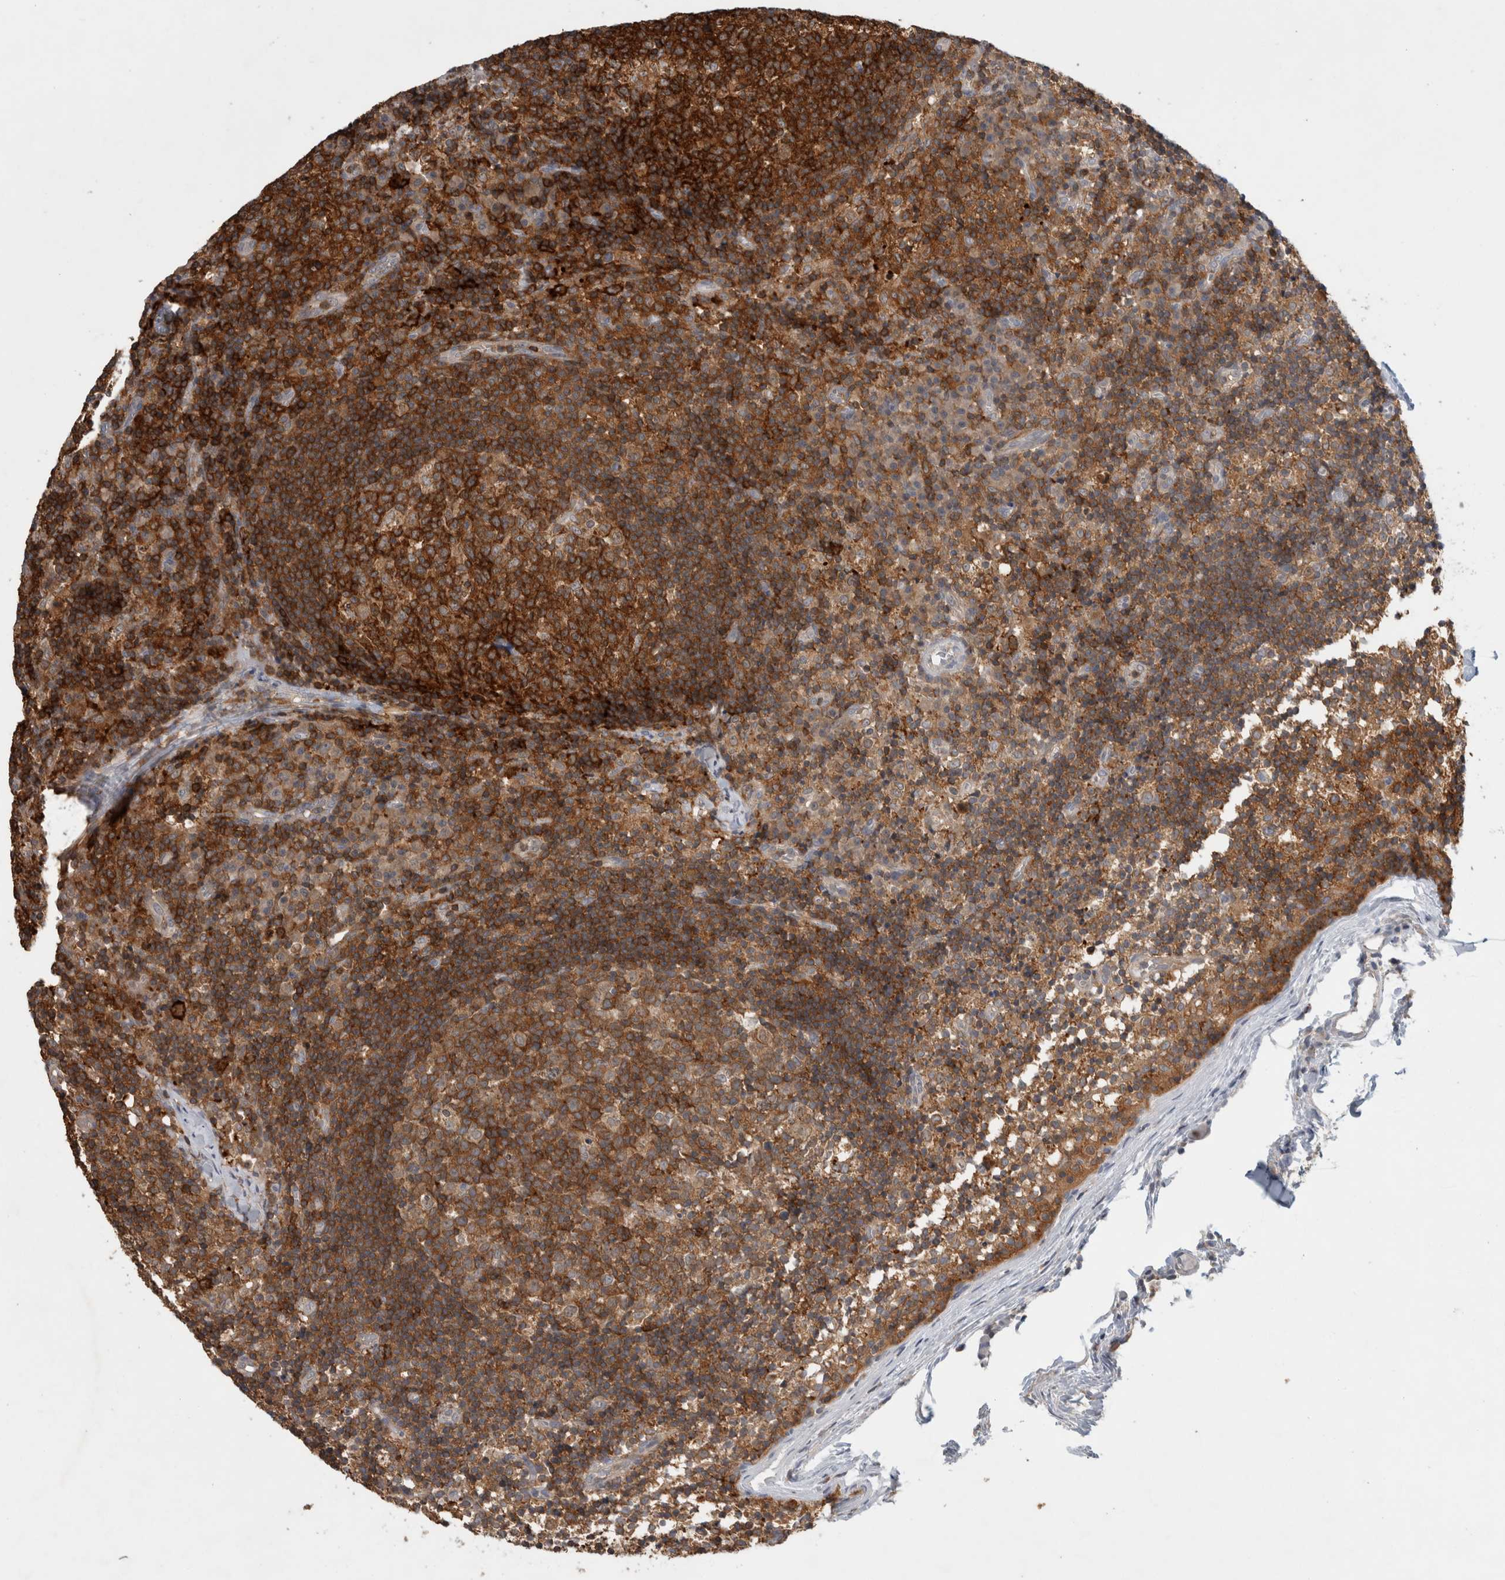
{"staining": {"intensity": "strong", "quantity": ">75%", "location": "cytoplasmic/membranous"}, "tissue": "lymph node", "cell_type": "Germinal center cells", "image_type": "normal", "snomed": [{"axis": "morphology", "description": "Normal tissue, NOS"}, {"axis": "morphology", "description": "Inflammation, NOS"}, {"axis": "topography", "description": "Lymph node"}], "caption": "The photomicrograph displays immunohistochemical staining of normal lymph node. There is strong cytoplasmic/membranous expression is appreciated in approximately >75% of germinal center cells. (brown staining indicates protein expression, while blue staining denotes nuclei).", "gene": "GFRA2", "patient": {"sex": "male", "age": 55}}